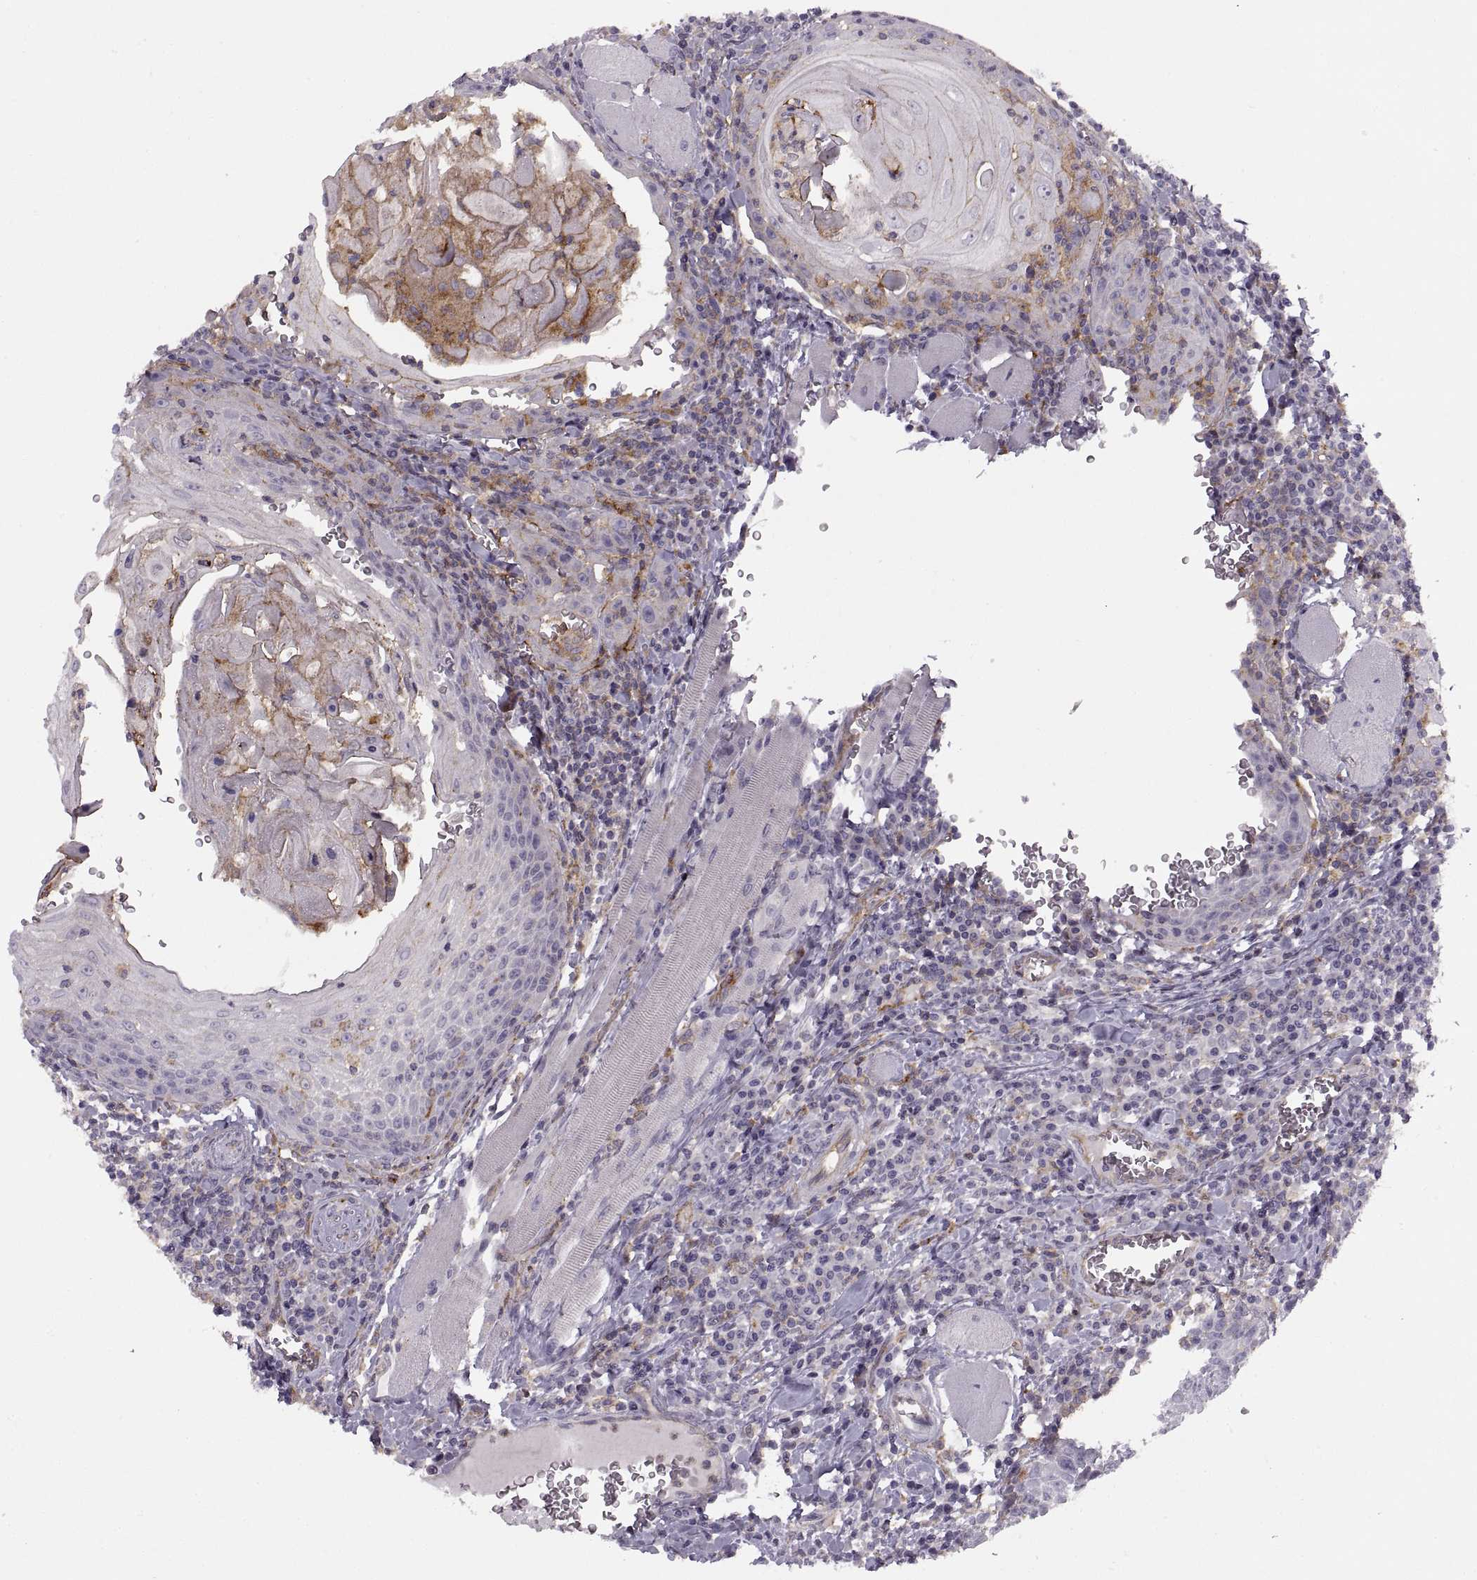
{"staining": {"intensity": "negative", "quantity": "none", "location": "none"}, "tissue": "head and neck cancer", "cell_type": "Tumor cells", "image_type": "cancer", "snomed": [{"axis": "morphology", "description": "Normal tissue, NOS"}, {"axis": "morphology", "description": "Squamous cell carcinoma, NOS"}, {"axis": "topography", "description": "Oral tissue"}, {"axis": "topography", "description": "Head-Neck"}], "caption": "DAB (3,3'-diaminobenzidine) immunohistochemical staining of head and neck cancer demonstrates no significant staining in tumor cells.", "gene": "RALB", "patient": {"sex": "male", "age": 52}}